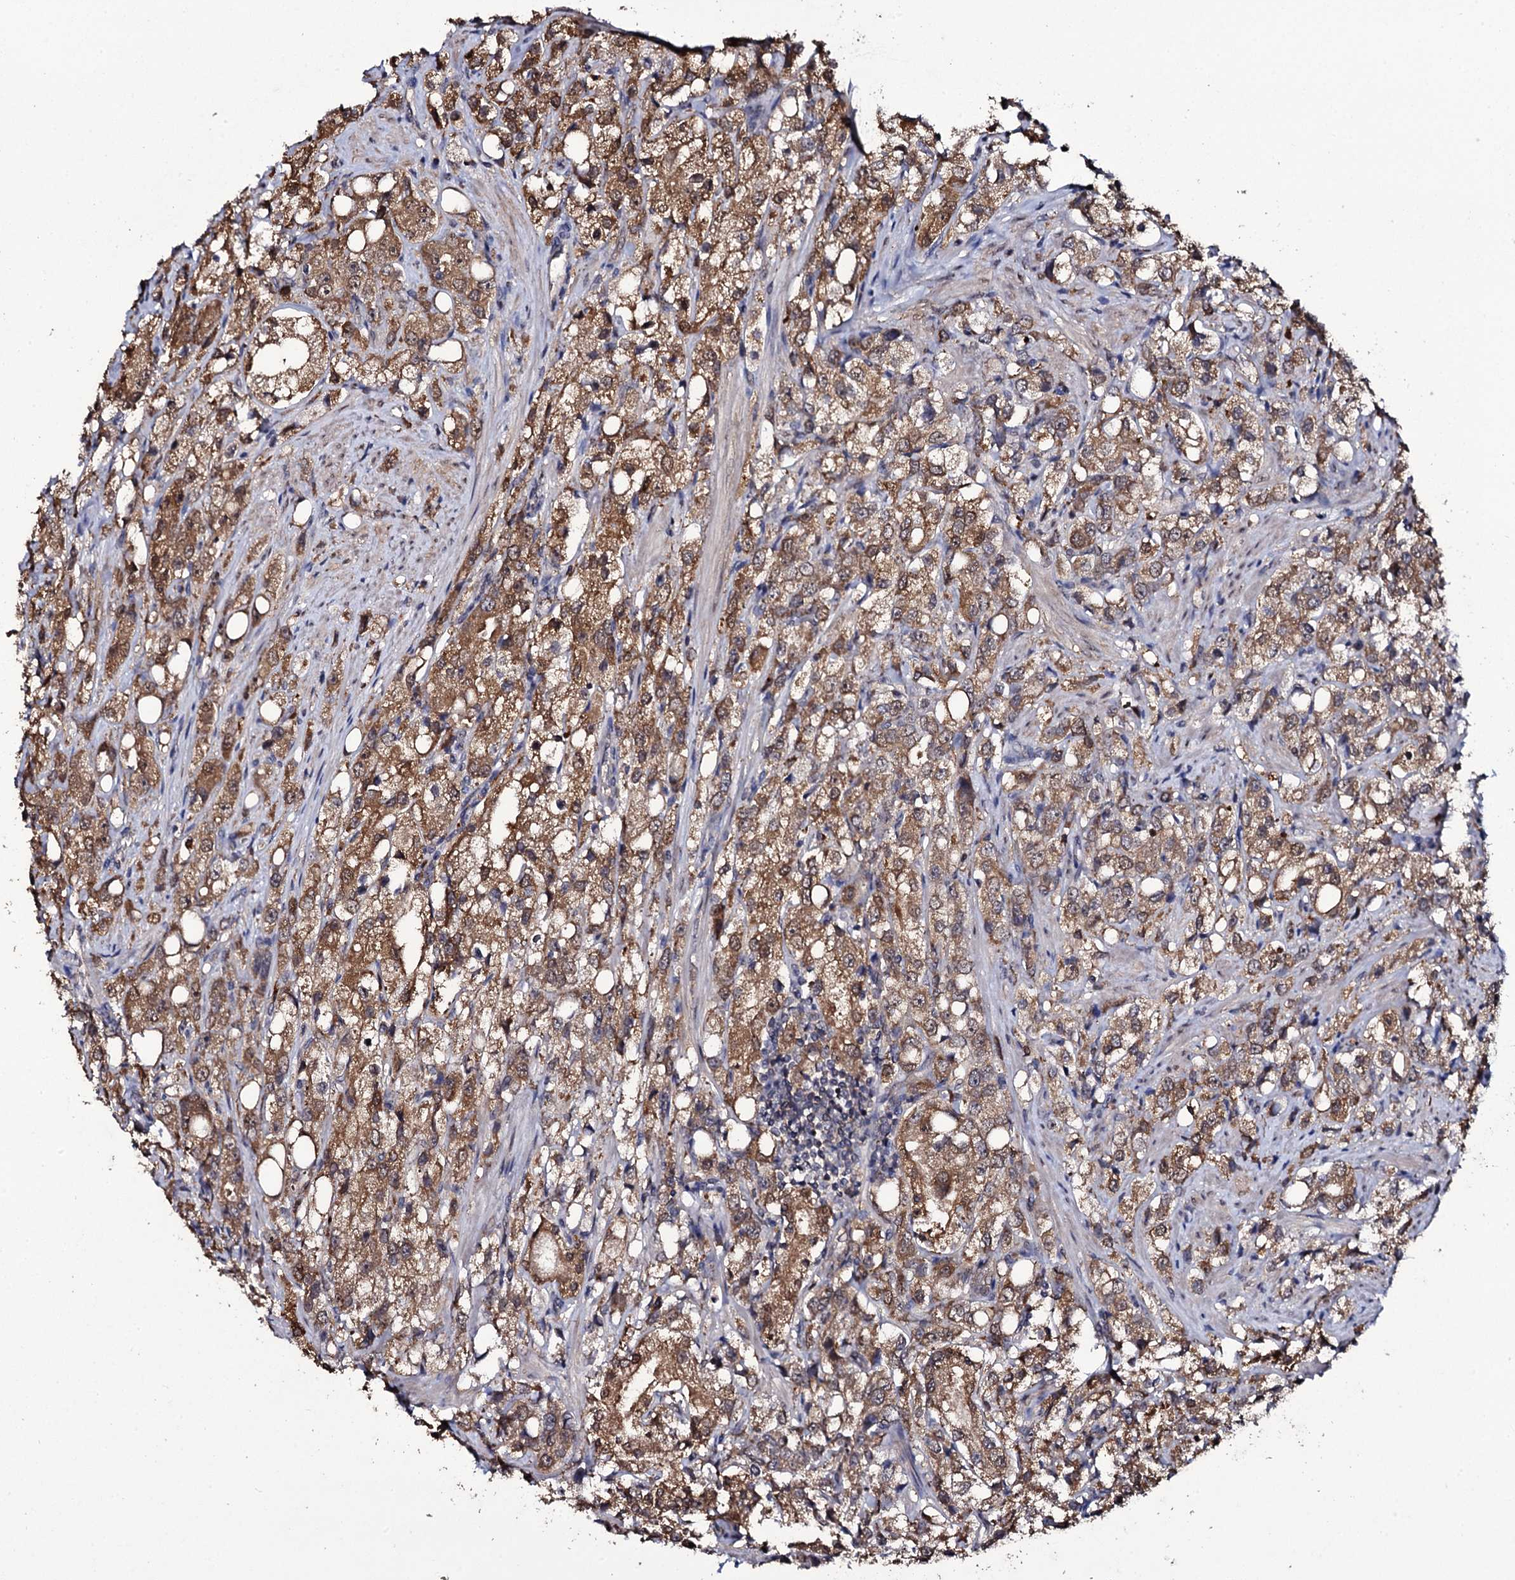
{"staining": {"intensity": "moderate", "quantity": ">75%", "location": "cytoplasmic/membranous"}, "tissue": "prostate cancer", "cell_type": "Tumor cells", "image_type": "cancer", "snomed": [{"axis": "morphology", "description": "Adenocarcinoma, NOS"}, {"axis": "topography", "description": "Prostate"}], "caption": "Protein analysis of prostate adenocarcinoma tissue shows moderate cytoplasmic/membranous expression in approximately >75% of tumor cells. (IHC, brightfield microscopy, high magnification).", "gene": "CRYL1", "patient": {"sex": "male", "age": 79}}